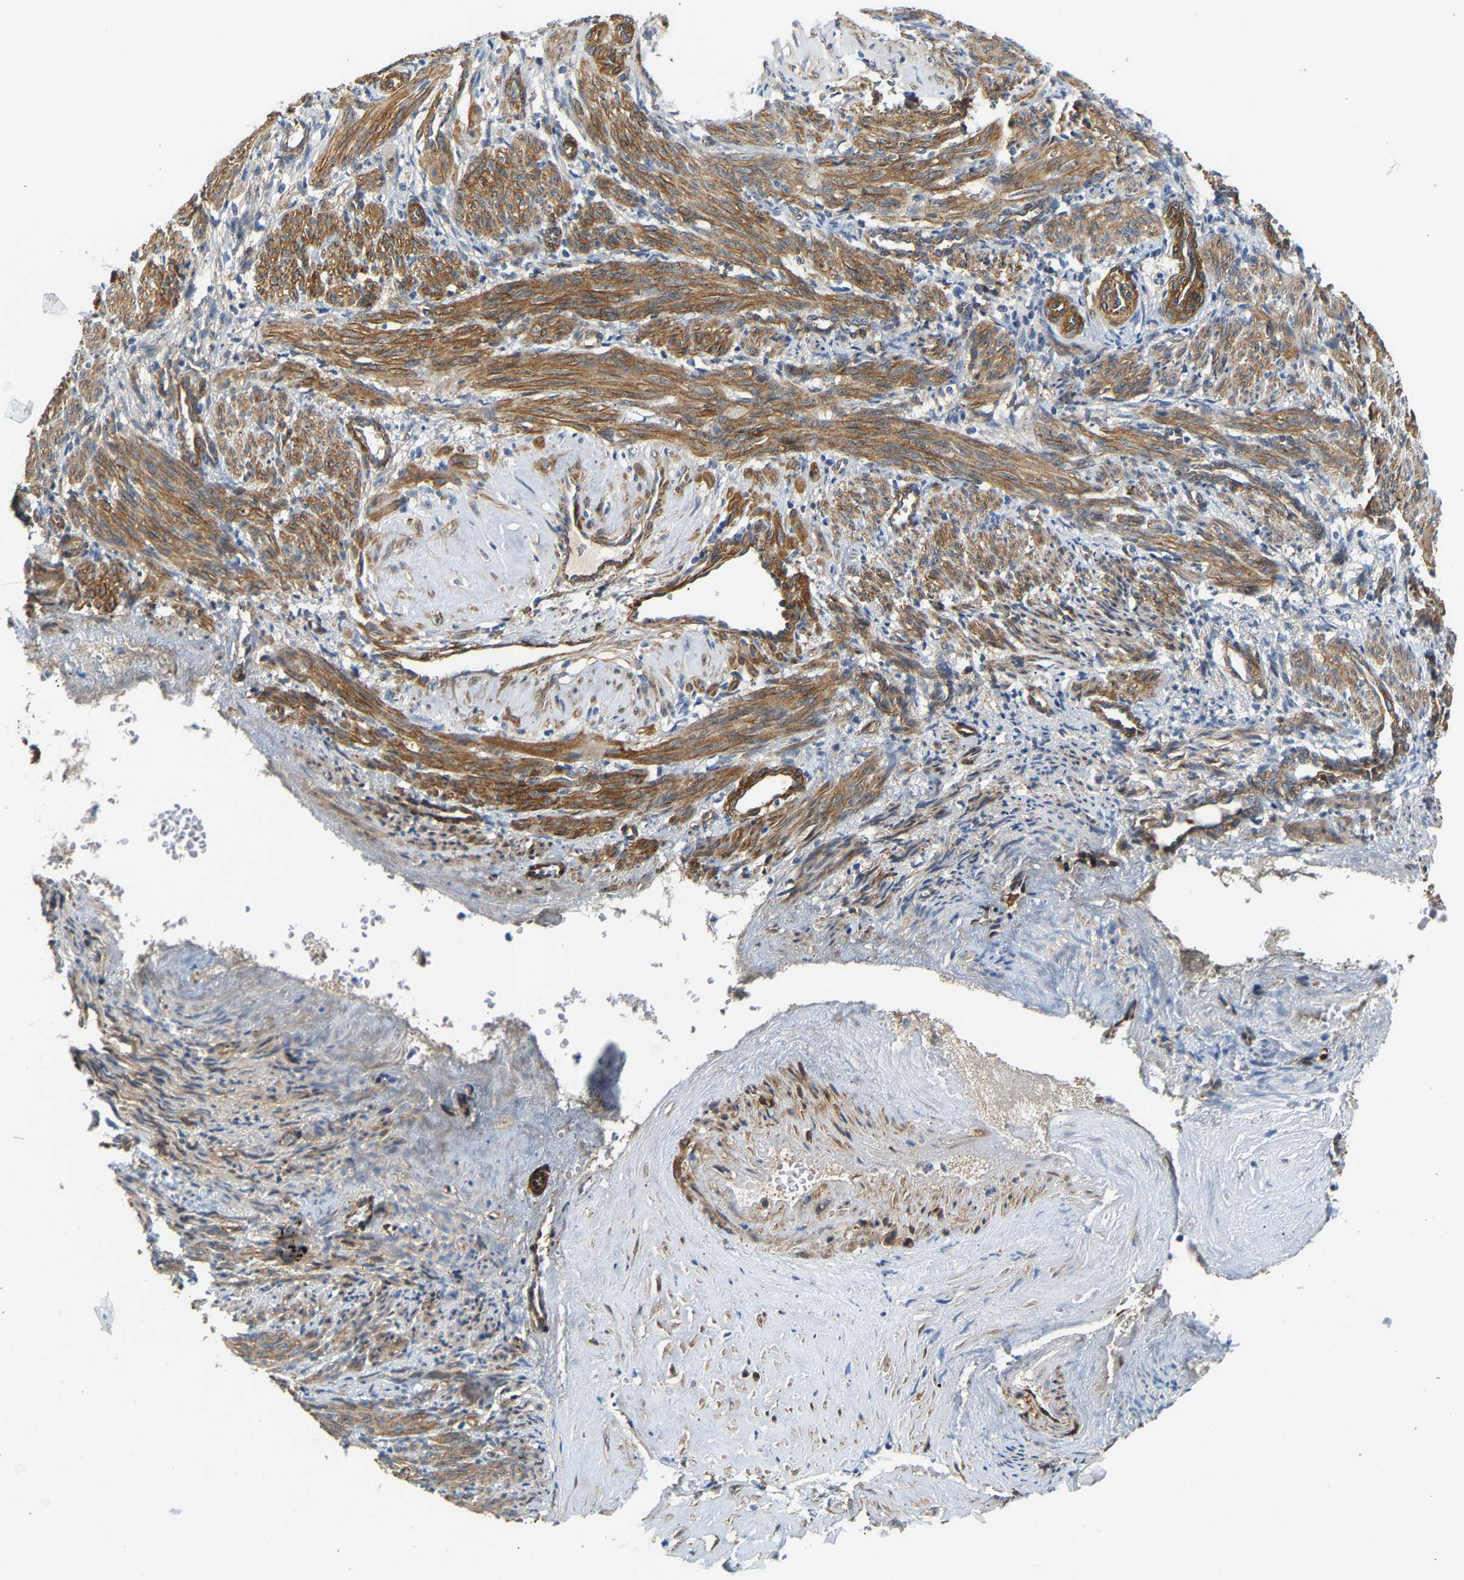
{"staining": {"intensity": "moderate", "quantity": ">75%", "location": "cytoplasmic/membranous"}, "tissue": "smooth muscle", "cell_type": "Smooth muscle cells", "image_type": "normal", "snomed": [{"axis": "morphology", "description": "Normal tissue, NOS"}, {"axis": "topography", "description": "Endometrium"}], "caption": "Smooth muscle stained with a brown dye demonstrates moderate cytoplasmic/membranous positive staining in approximately >75% of smooth muscle cells.", "gene": "PAWR", "patient": {"sex": "female", "age": 33}}